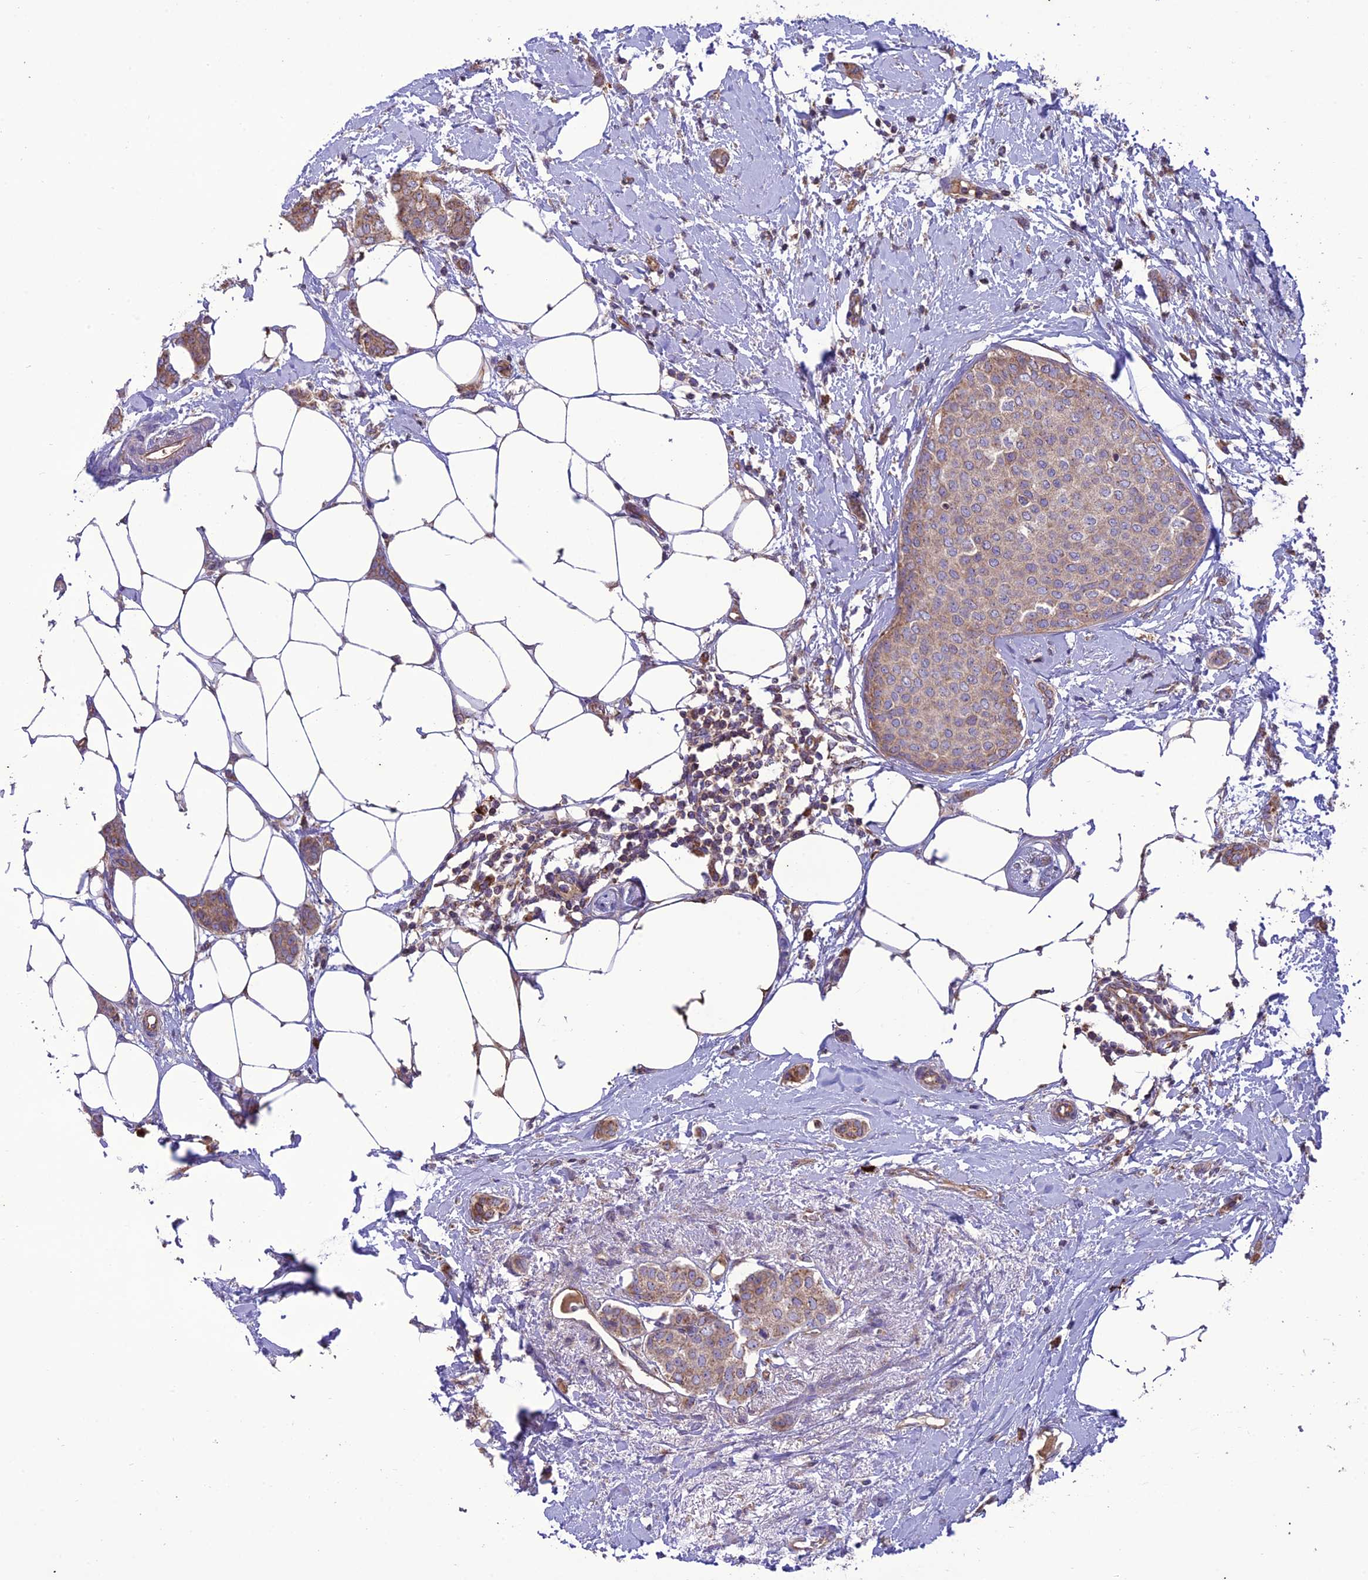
{"staining": {"intensity": "moderate", "quantity": "25%-75%", "location": "cytoplasmic/membranous"}, "tissue": "breast cancer", "cell_type": "Tumor cells", "image_type": "cancer", "snomed": [{"axis": "morphology", "description": "Duct carcinoma"}, {"axis": "topography", "description": "Breast"}], "caption": "Human breast cancer stained with a protein marker exhibits moderate staining in tumor cells.", "gene": "NDUFAF1", "patient": {"sex": "female", "age": 72}}